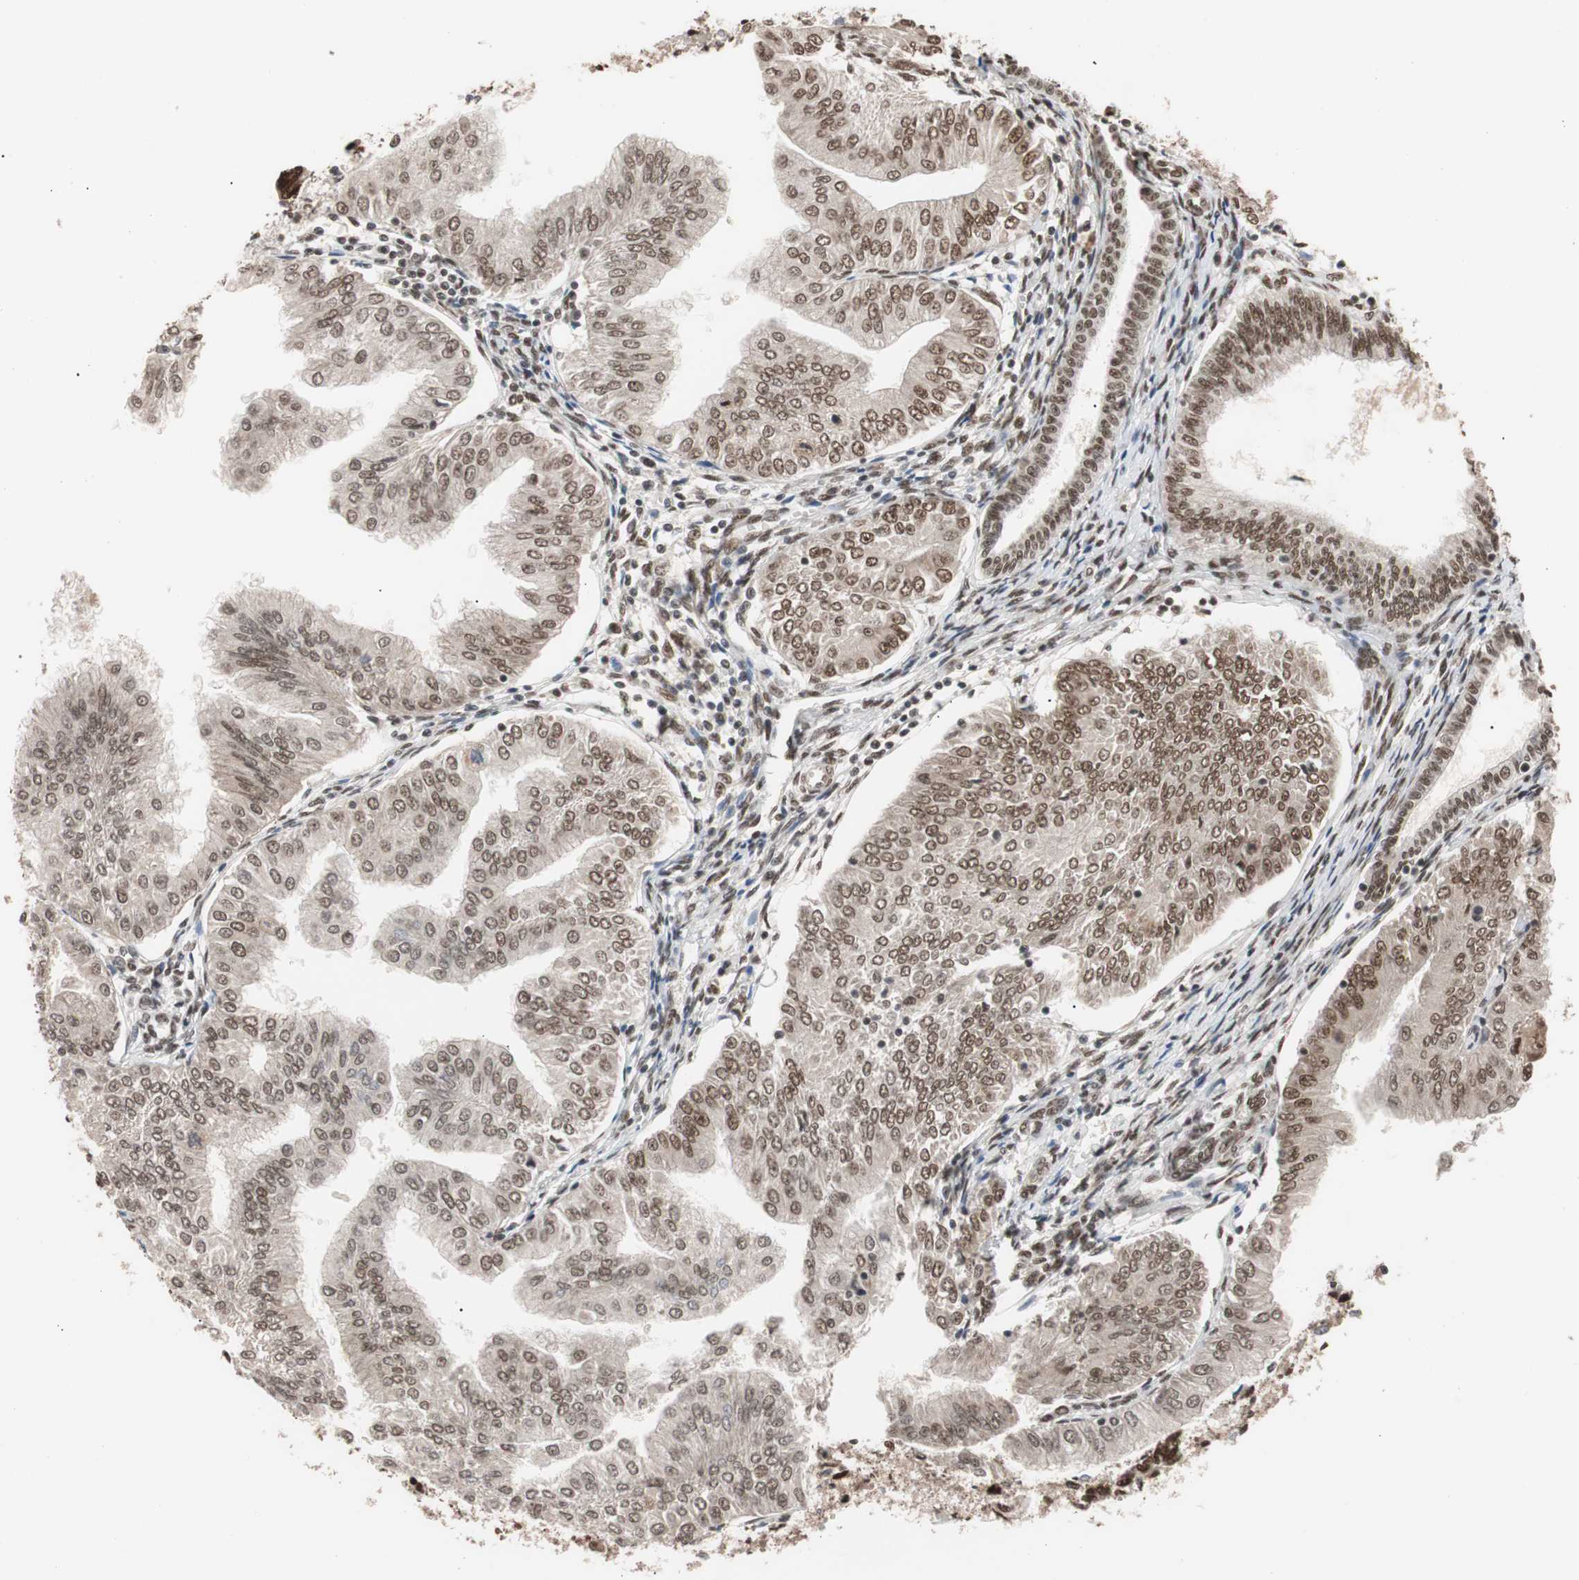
{"staining": {"intensity": "moderate", "quantity": ">75%", "location": "nuclear"}, "tissue": "endometrial cancer", "cell_type": "Tumor cells", "image_type": "cancer", "snomed": [{"axis": "morphology", "description": "Adenocarcinoma, NOS"}, {"axis": "topography", "description": "Endometrium"}], "caption": "DAB immunohistochemical staining of adenocarcinoma (endometrial) exhibits moderate nuclear protein positivity in about >75% of tumor cells.", "gene": "CHAMP1", "patient": {"sex": "female", "age": 53}}